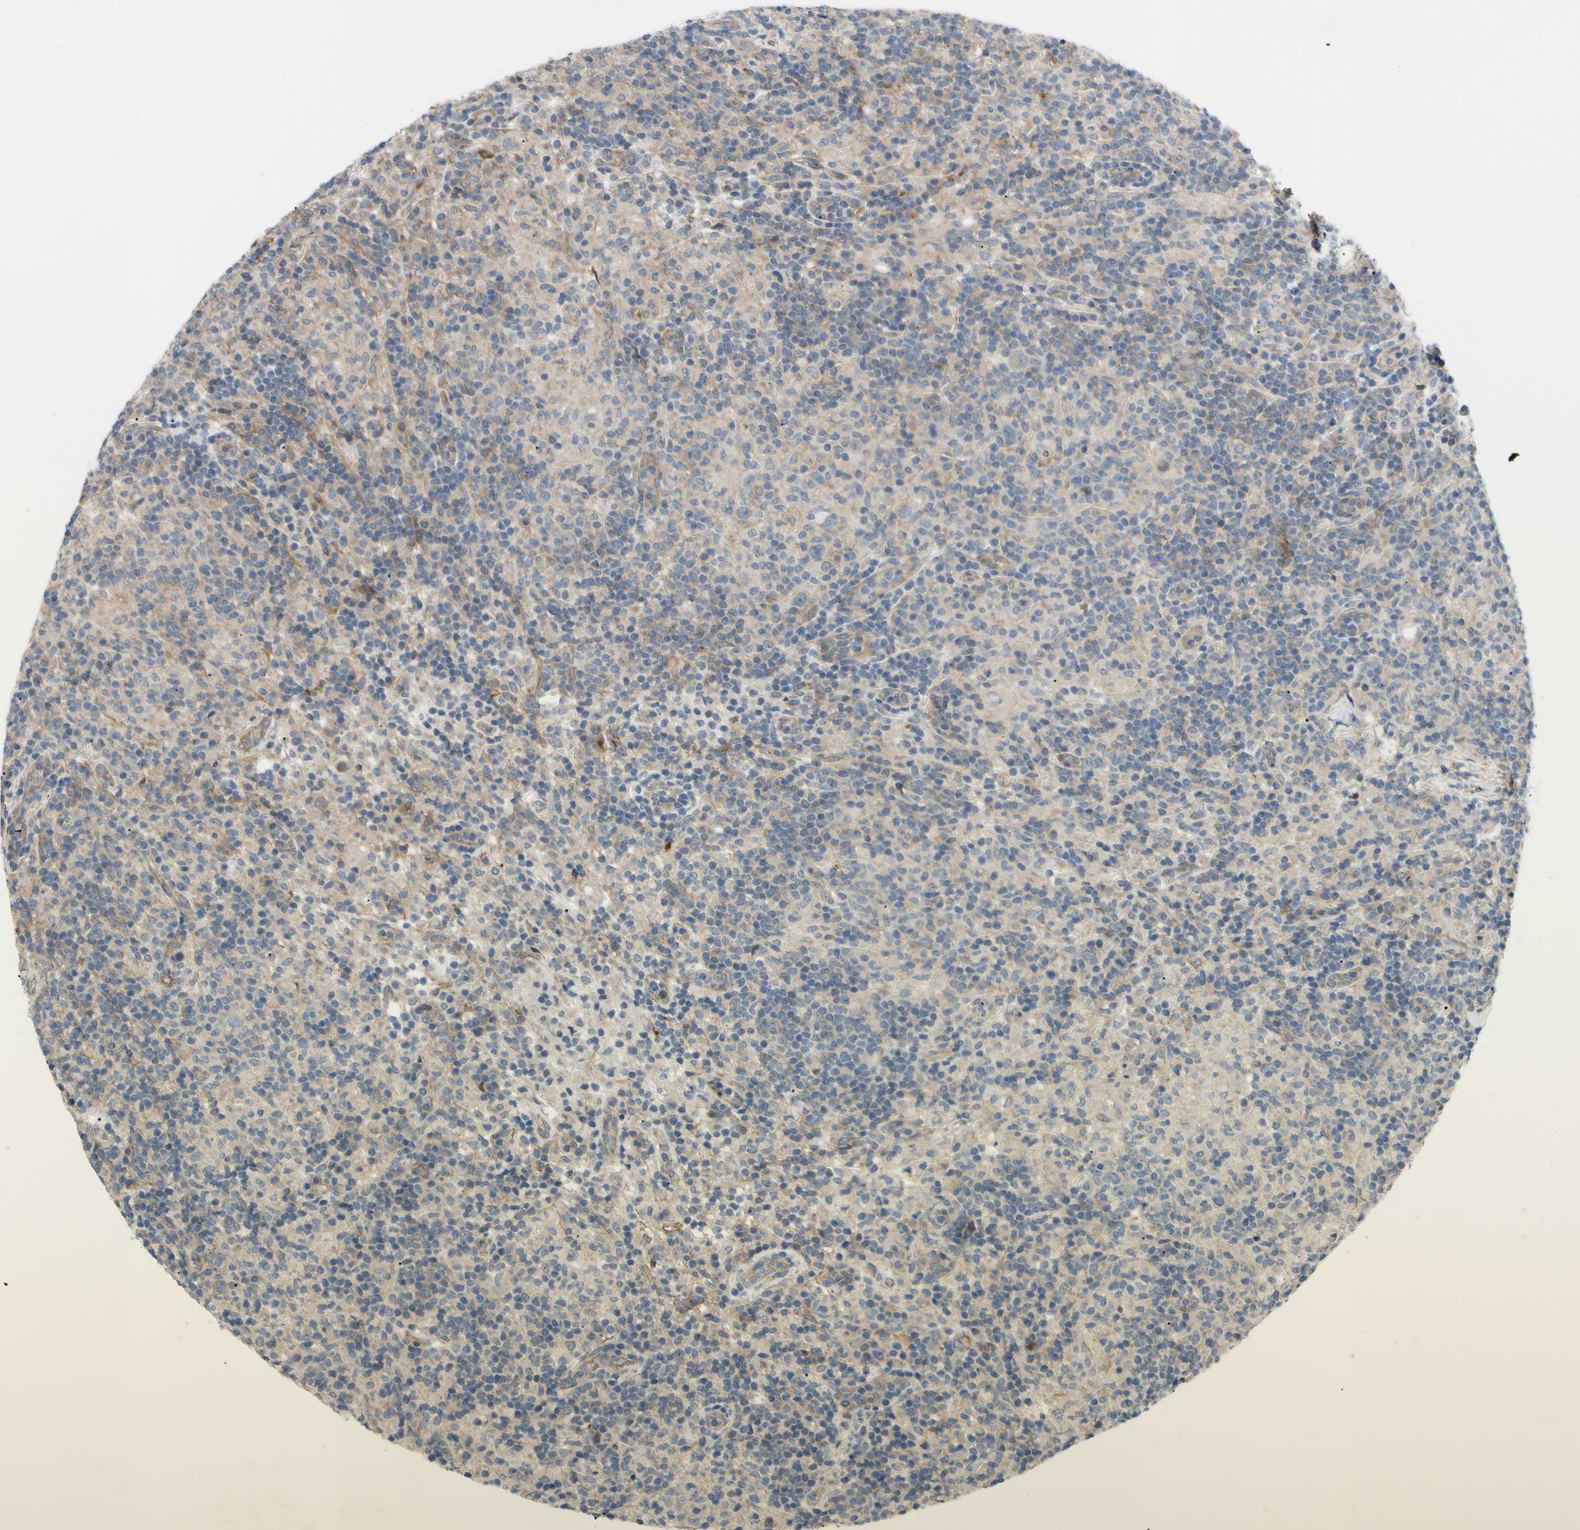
{"staining": {"intensity": "weak", "quantity": "25%-75%", "location": "cytoplasmic/membranous"}, "tissue": "lymphoma", "cell_type": "Tumor cells", "image_type": "cancer", "snomed": [{"axis": "morphology", "description": "Hodgkin's disease, NOS"}, {"axis": "topography", "description": "Lymph node"}], "caption": "Immunohistochemistry (DAB) staining of human Hodgkin's disease demonstrates weak cytoplasmic/membranous protein positivity in about 25%-75% of tumor cells. The staining was performed using DAB to visualize the protein expression in brown, while the nuclei were stained in blue with hematoxylin (Magnification: 20x).", "gene": "SVIL", "patient": {"sex": "male", "age": 70}}